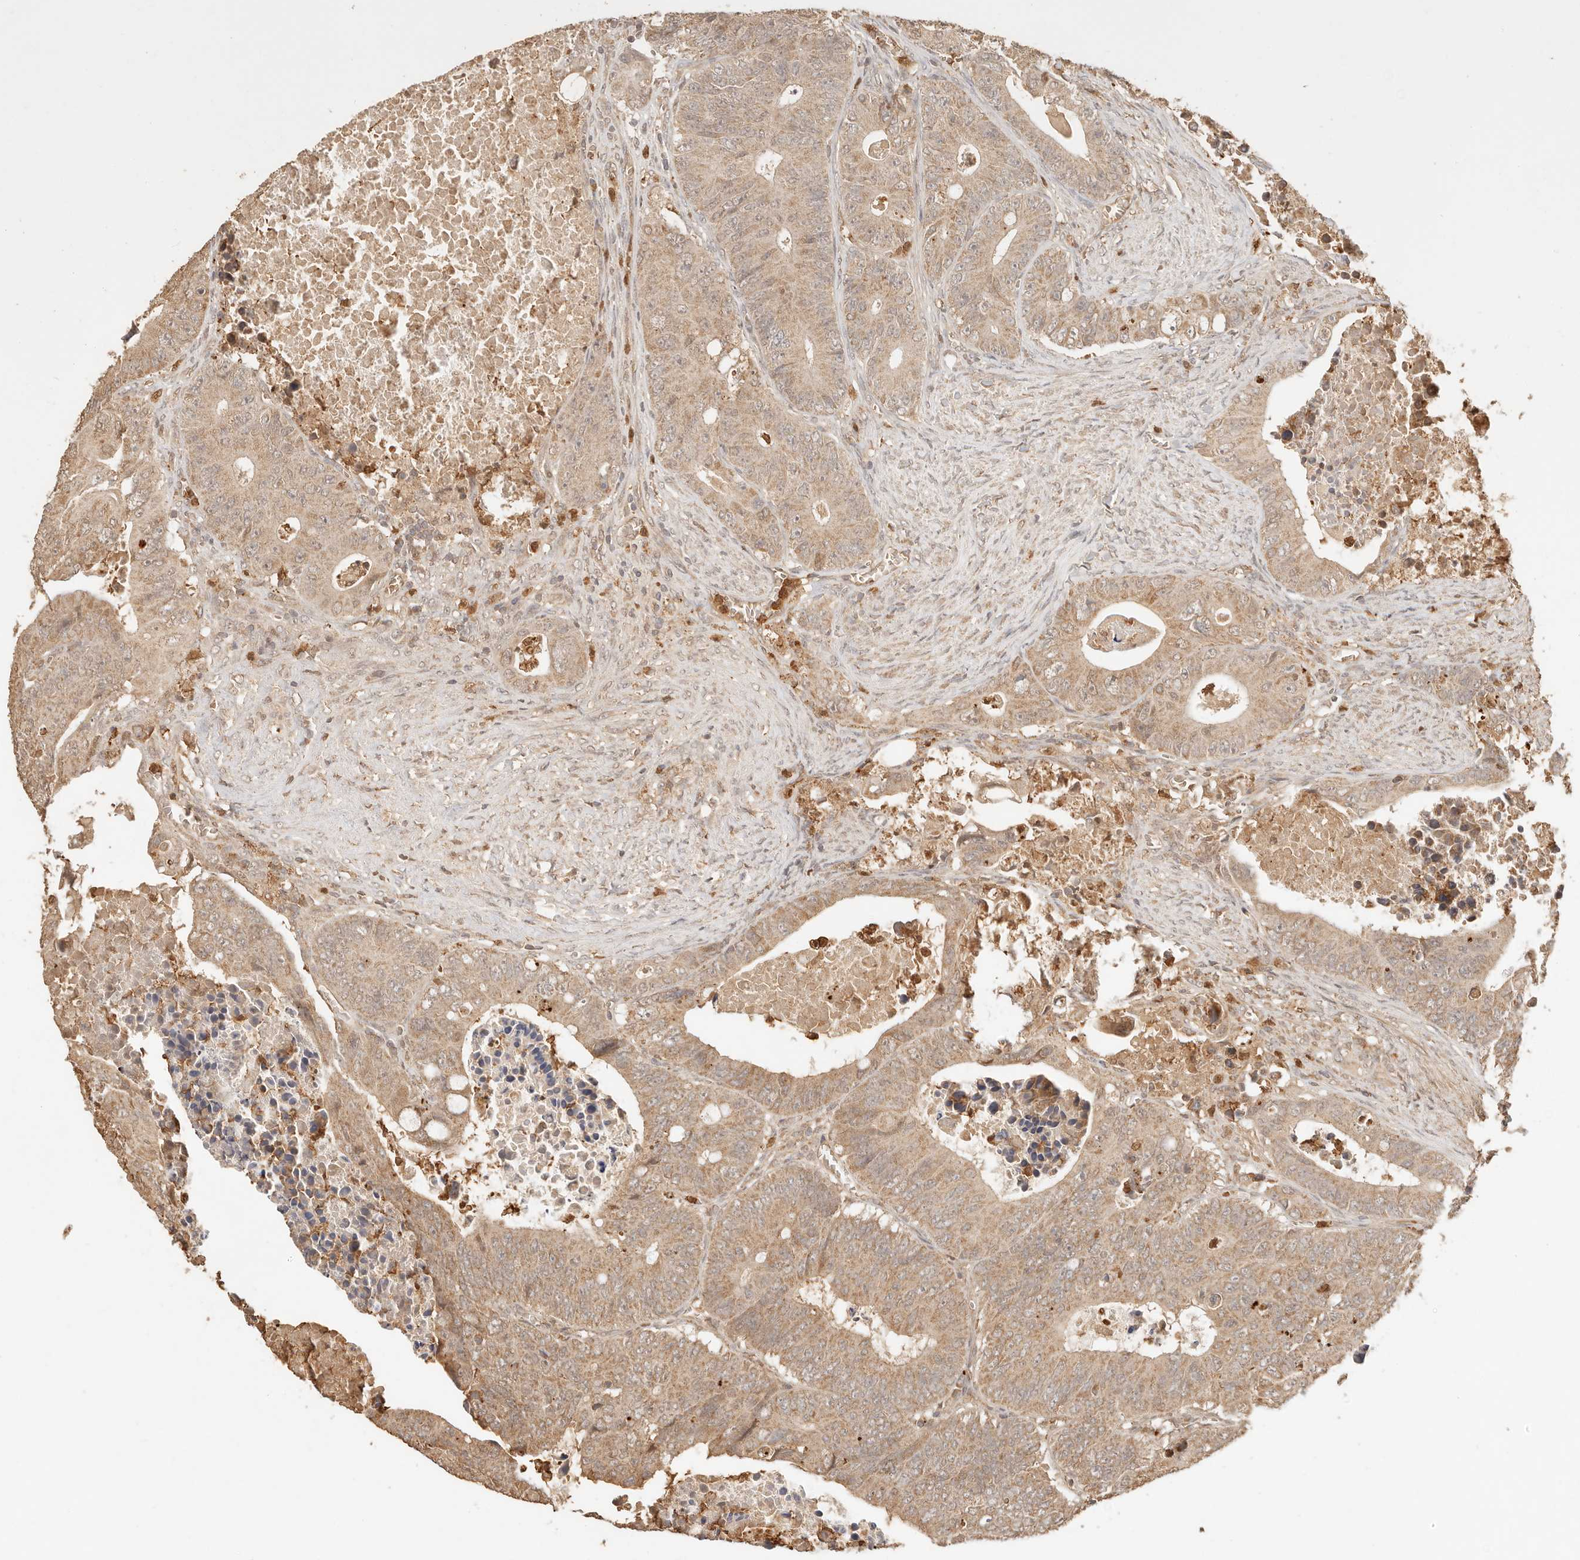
{"staining": {"intensity": "weak", "quantity": ">75%", "location": "cytoplasmic/membranous"}, "tissue": "colorectal cancer", "cell_type": "Tumor cells", "image_type": "cancer", "snomed": [{"axis": "morphology", "description": "Adenocarcinoma, NOS"}, {"axis": "topography", "description": "Colon"}], "caption": "Immunohistochemical staining of colorectal adenocarcinoma reveals weak cytoplasmic/membranous protein positivity in approximately >75% of tumor cells.", "gene": "INTS11", "patient": {"sex": "male", "age": 87}}